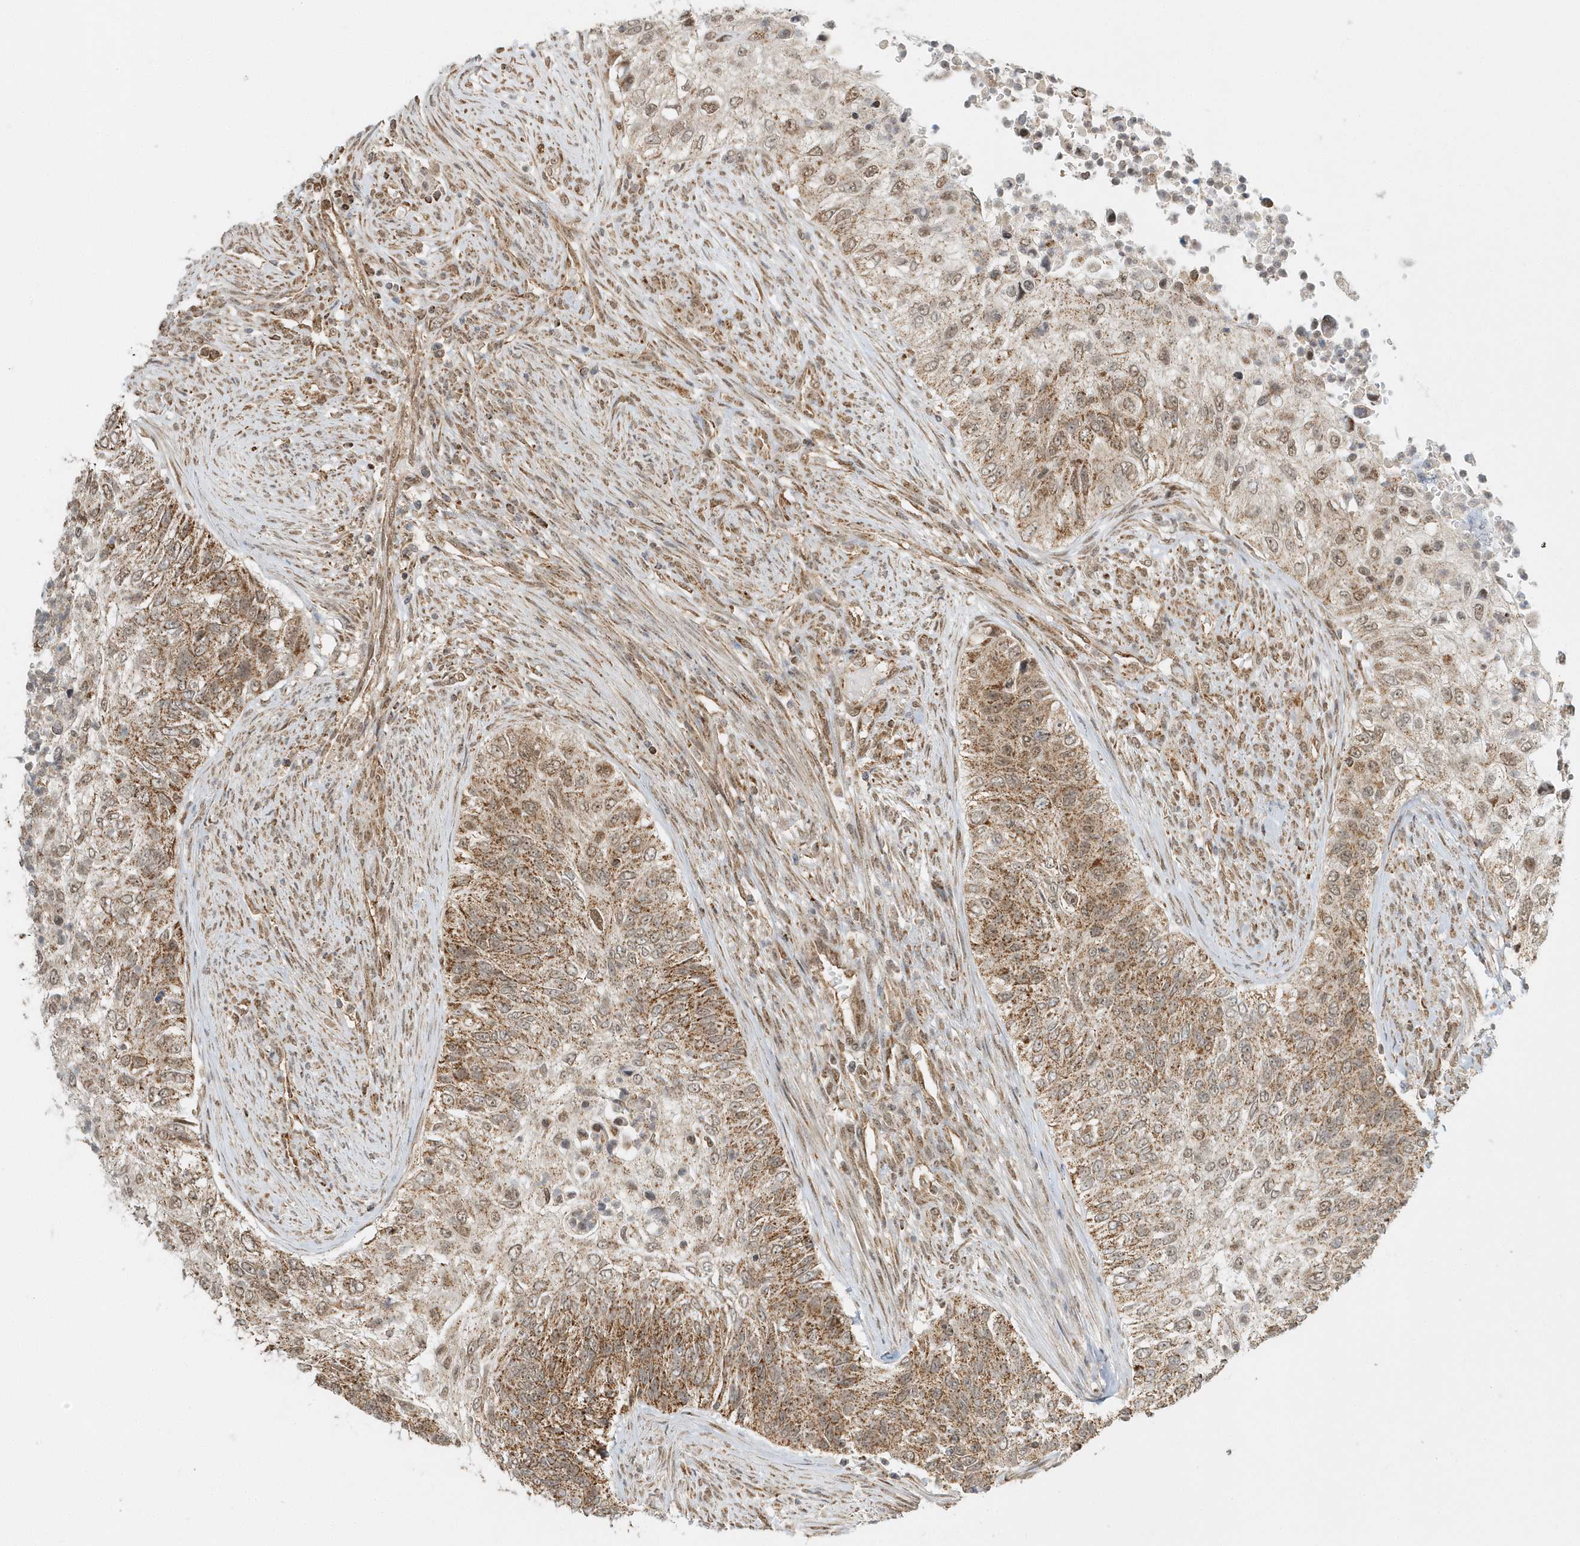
{"staining": {"intensity": "moderate", "quantity": ">75%", "location": "cytoplasmic/membranous,nuclear"}, "tissue": "urothelial cancer", "cell_type": "Tumor cells", "image_type": "cancer", "snomed": [{"axis": "morphology", "description": "Urothelial carcinoma, High grade"}, {"axis": "topography", "description": "Urinary bladder"}], "caption": "Immunohistochemistry (IHC) micrograph of neoplastic tissue: urothelial carcinoma (high-grade) stained using immunohistochemistry reveals medium levels of moderate protein expression localized specifically in the cytoplasmic/membranous and nuclear of tumor cells, appearing as a cytoplasmic/membranous and nuclear brown color.", "gene": "PSMD6", "patient": {"sex": "female", "age": 60}}